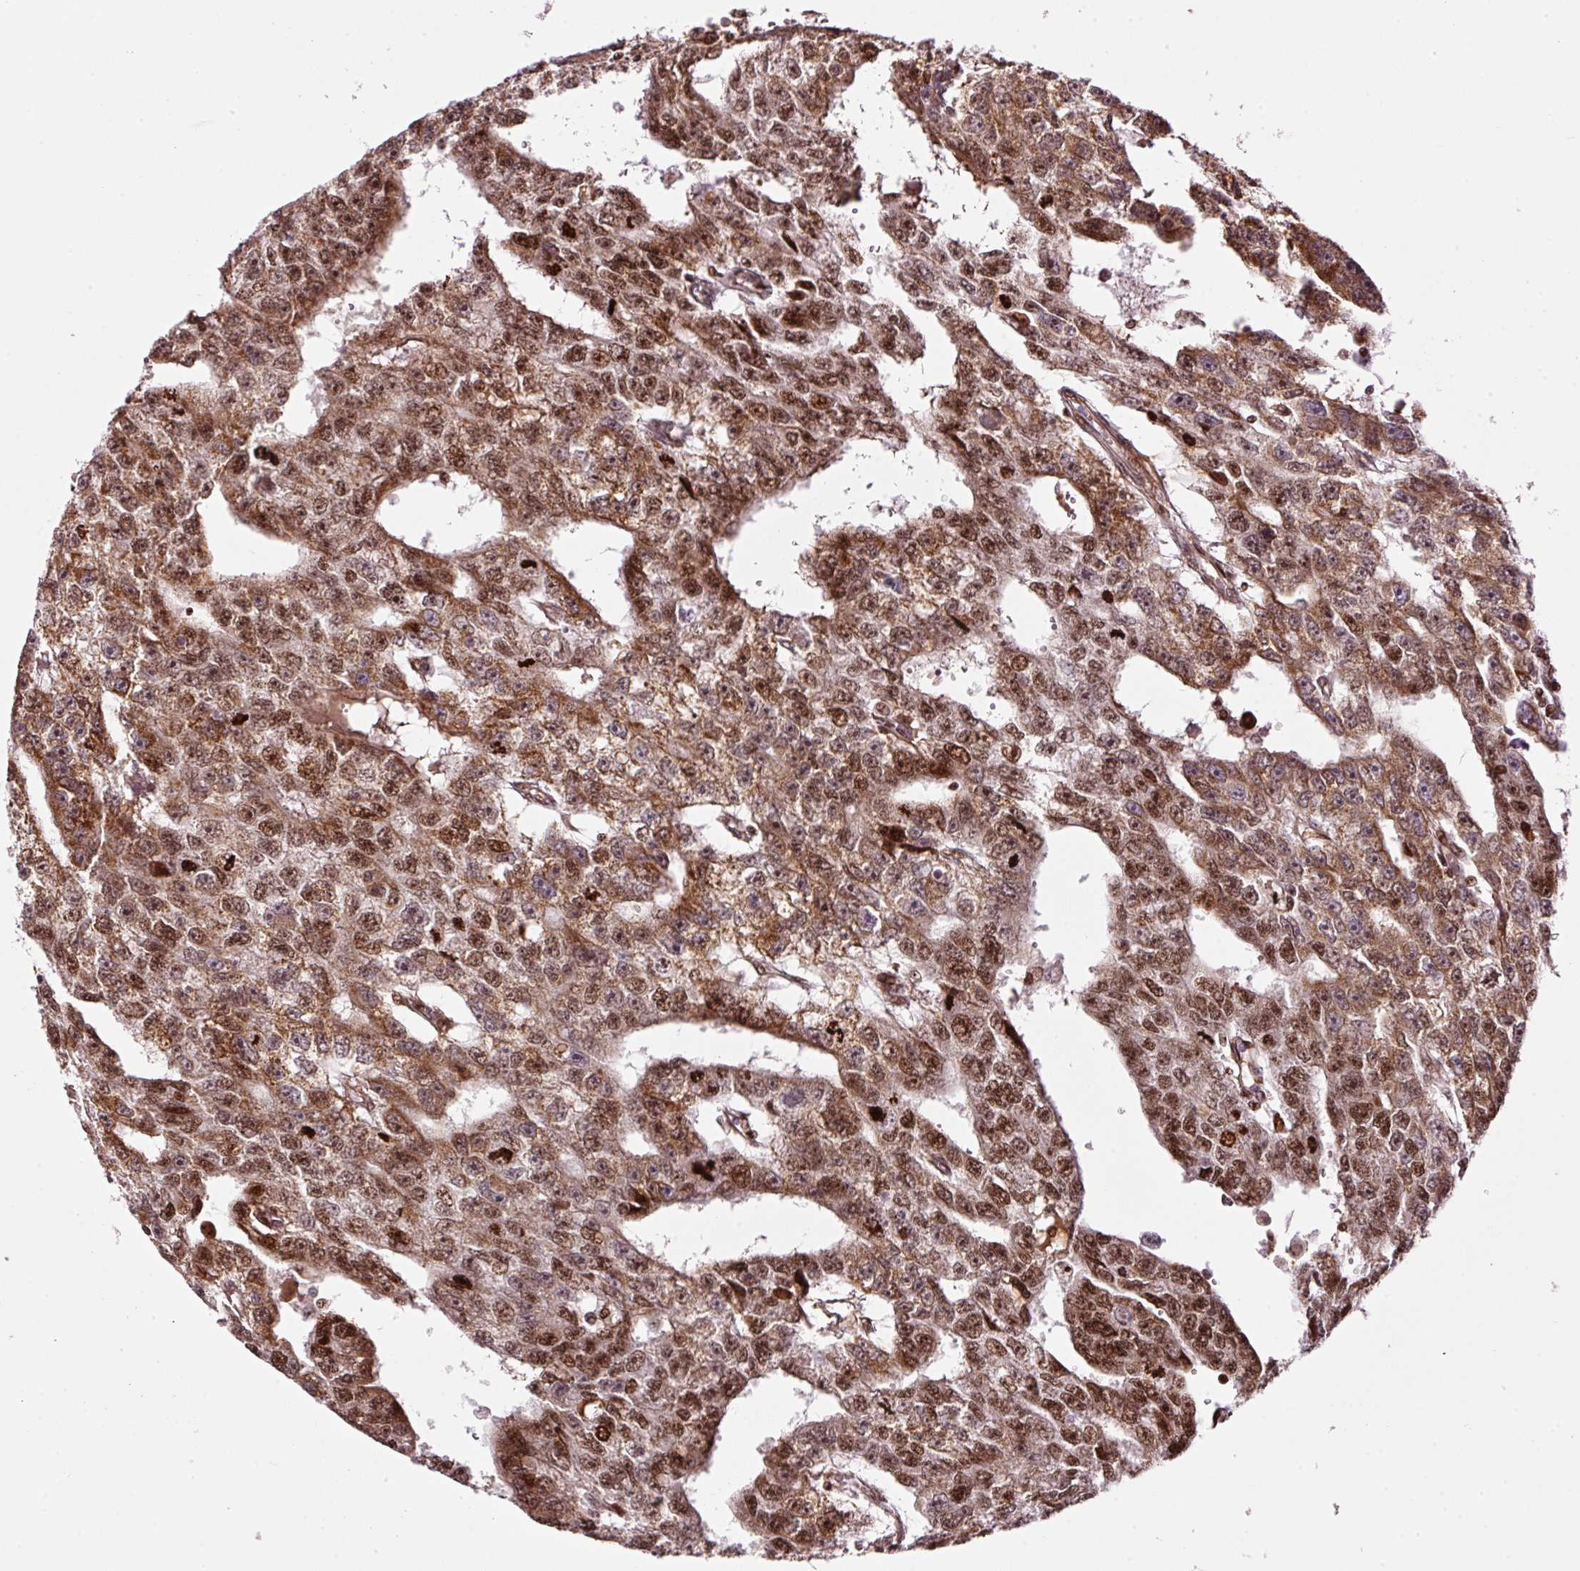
{"staining": {"intensity": "moderate", "quantity": ">75%", "location": "cytoplasmic/membranous,nuclear"}, "tissue": "testis cancer", "cell_type": "Tumor cells", "image_type": "cancer", "snomed": [{"axis": "morphology", "description": "Carcinoma, Embryonal, NOS"}, {"axis": "topography", "description": "Testis"}], "caption": "Protein expression analysis of human embryonal carcinoma (testis) reveals moderate cytoplasmic/membranous and nuclear positivity in approximately >75% of tumor cells.", "gene": "TMEM8B", "patient": {"sex": "male", "age": 20}}